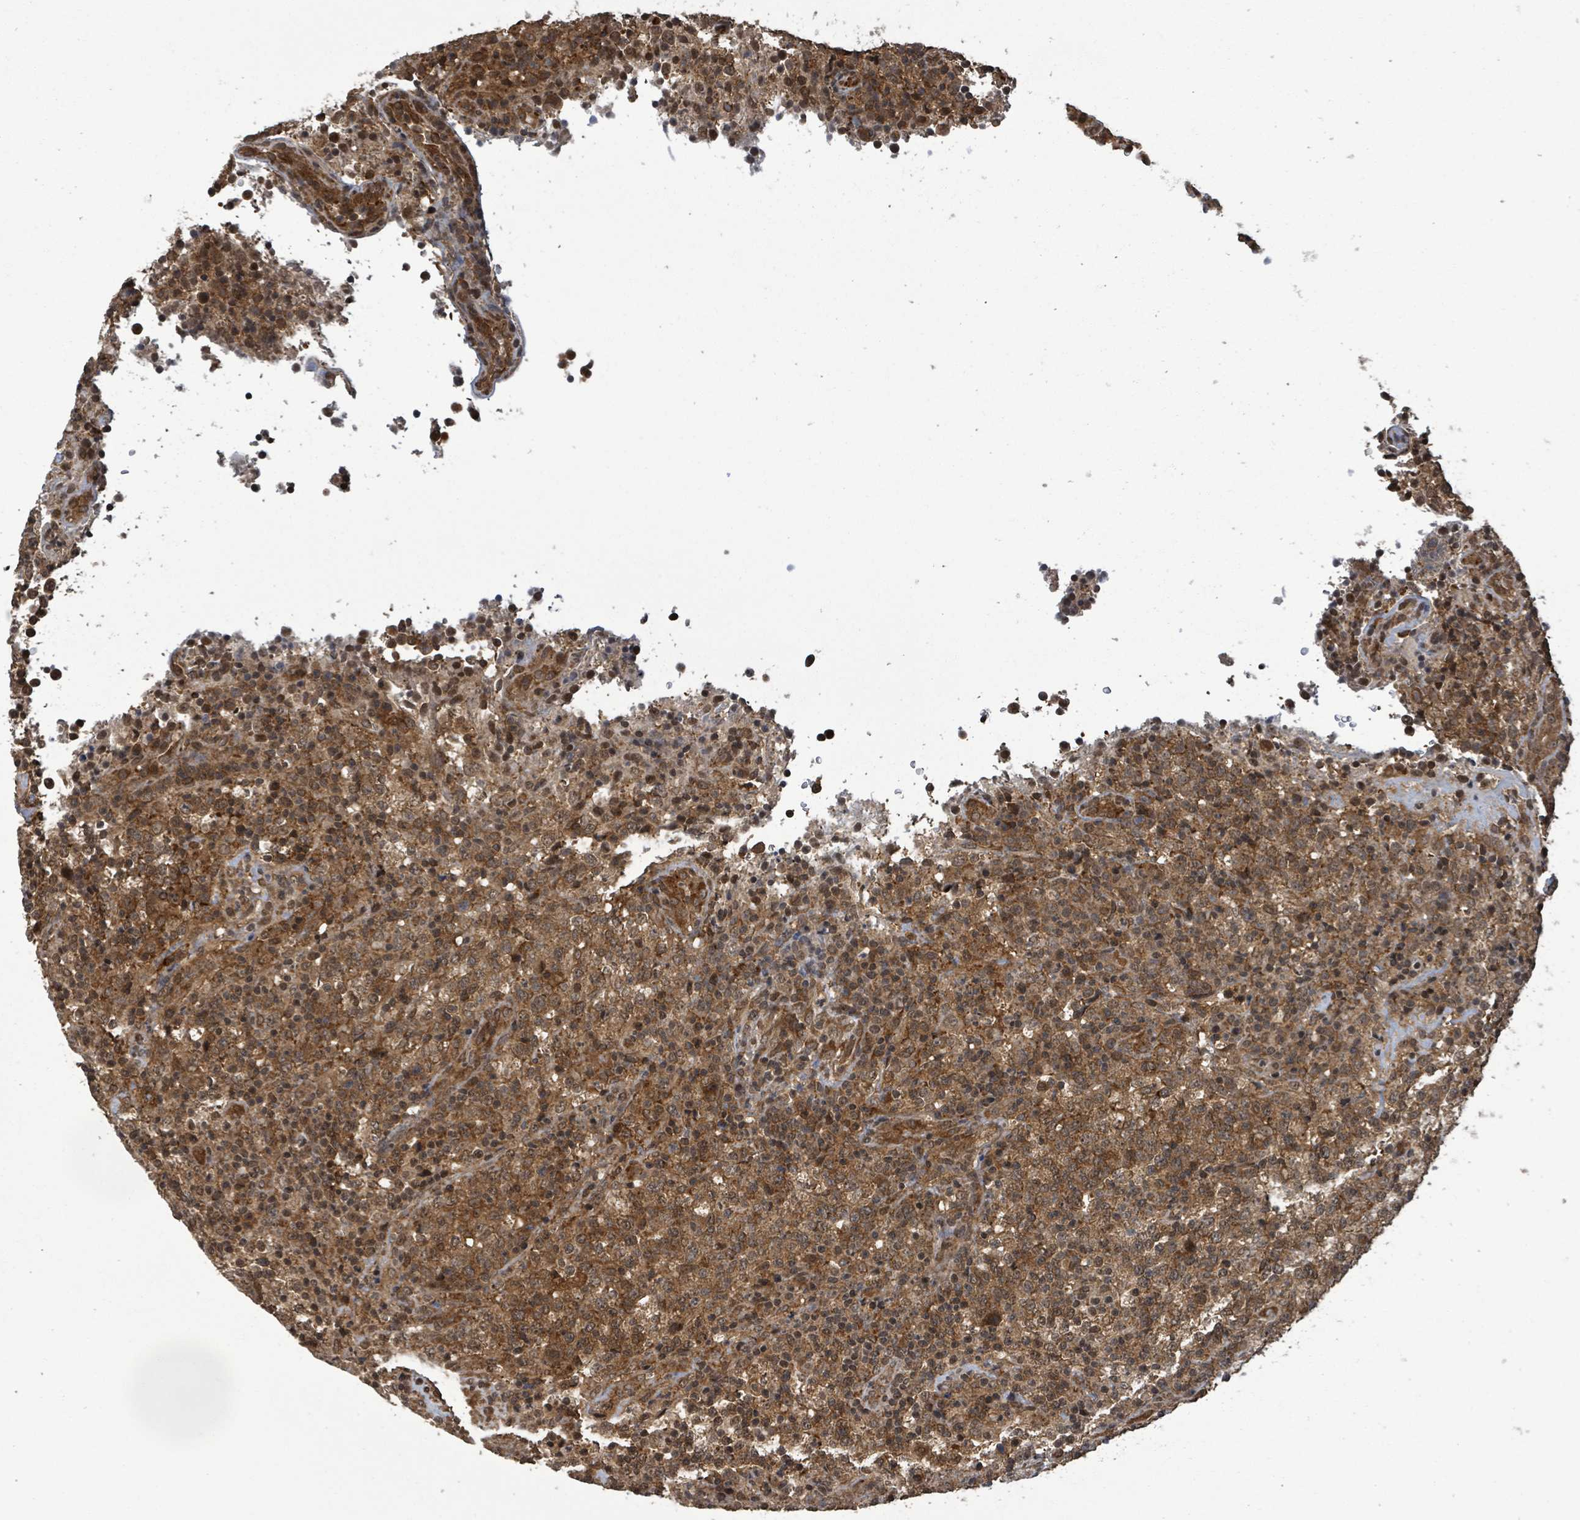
{"staining": {"intensity": "moderate", "quantity": ">75%", "location": "cytoplasmic/membranous"}, "tissue": "lymphoma", "cell_type": "Tumor cells", "image_type": "cancer", "snomed": [{"axis": "morphology", "description": "Malignant lymphoma, non-Hodgkin's type, High grade"}, {"axis": "topography", "description": "Lymph node"}], "caption": "Protein staining of malignant lymphoma, non-Hodgkin's type (high-grade) tissue exhibits moderate cytoplasmic/membranous expression in approximately >75% of tumor cells.", "gene": "KLC1", "patient": {"sex": "male", "age": 54}}